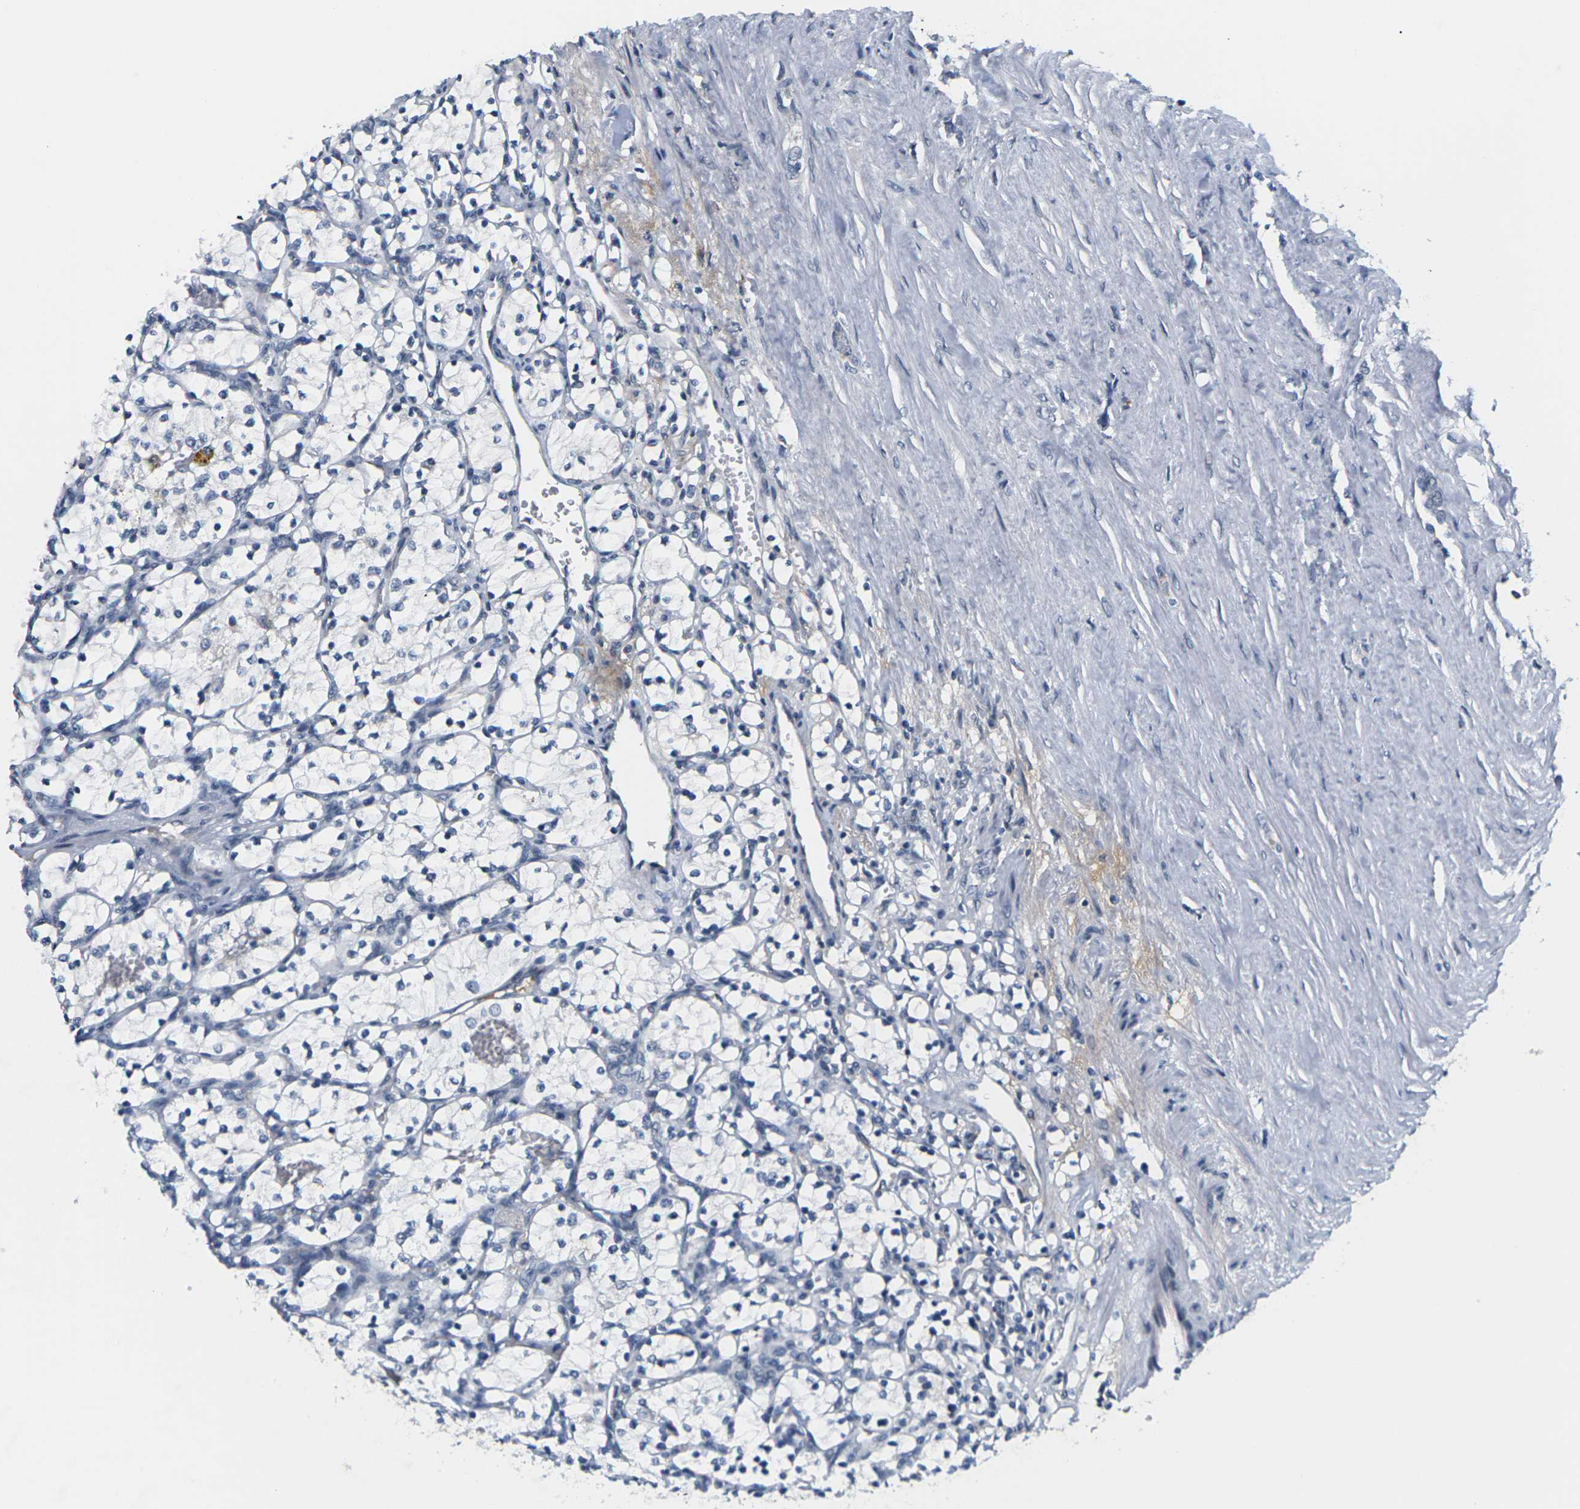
{"staining": {"intensity": "negative", "quantity": "none", "location": "none"}, "tissue": "renal cancer", "cell_type": "Tumor cells", "image_type": "cancer", "snomed": [{"axis": "morphology", "description": "Adenocarcinoma, NOS"}, {"axis": "topography", "description": "Kidney"}], "caption": "This is a photomicrograph of IHC staining of renal cancer, which shows no positivity in tumor cells. The staining is performed using DAB brown chromogen with nuclei counter-stained in using hematoxylin.", "gene": "PKP2", "patient": {"sex": "female", "age": 69}}